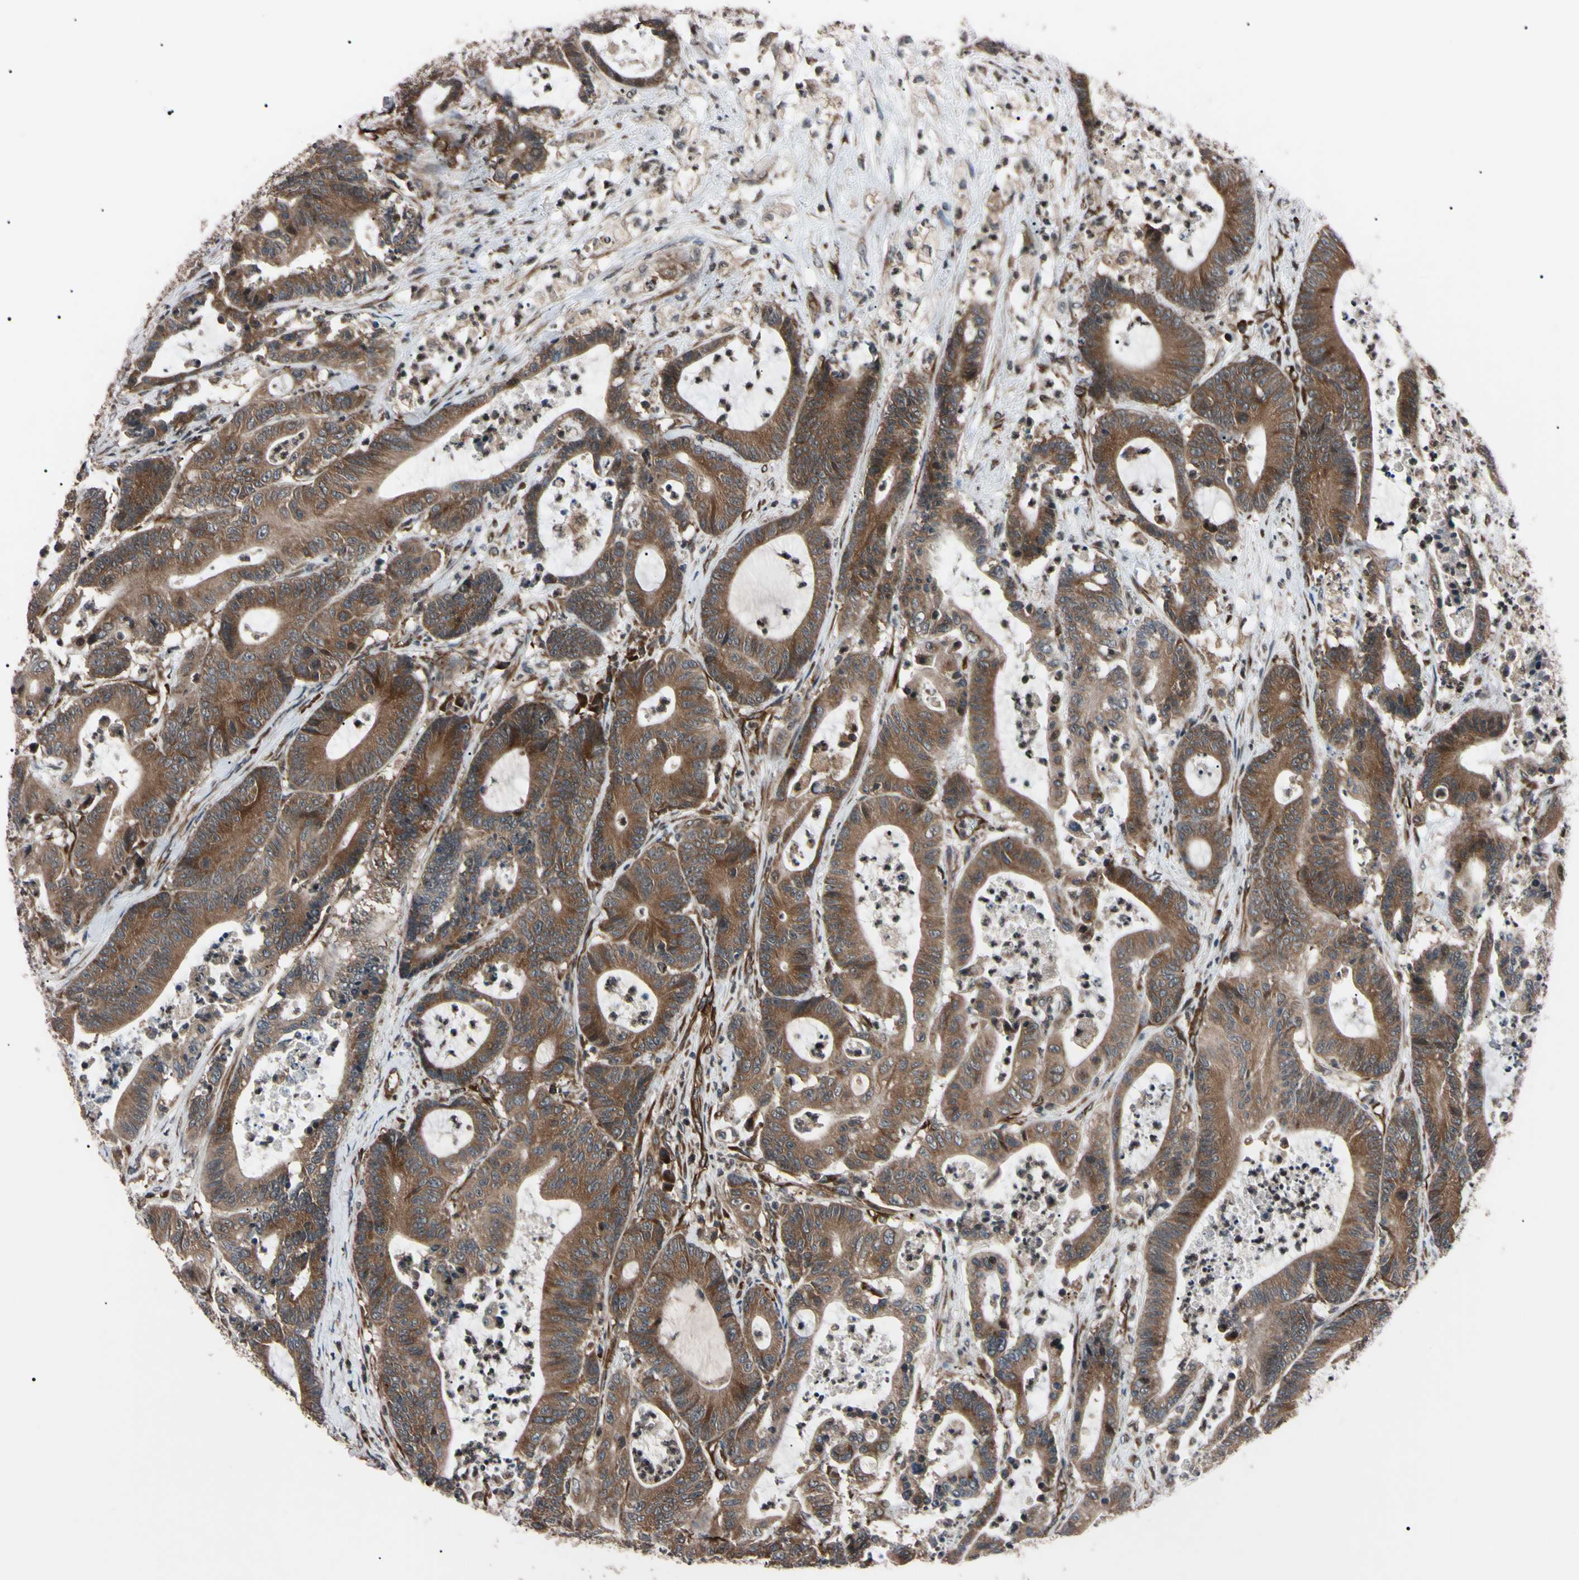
{"staining": {"intensity": "strong", "quantity": ">75%", "location": "cytoplasmic/membranous"}, "tissue": "colorectal cancer", "cell_type": "Tumor cells", "image_type": "cancer", "snomed": [{"axis": "morphology", "description": "Adenocarcinoma, NOS"}, {"axis": "topography", "description": "Colon"}], "caption": "Immunohistochemical staining of colorectal adenocarcinoma demonstrates high levels of strong cytoplasmic/membranous staining in about >75% of tumor cells. The protein of interest is stained brown, and the nuclei are stained in blue (DAB (3,3'-diaminobenzidine) IHC with brightfield microscopy, high magnification).", "gene": "GUCY1B1", "patient": {"sex": "female", "age": 84}}